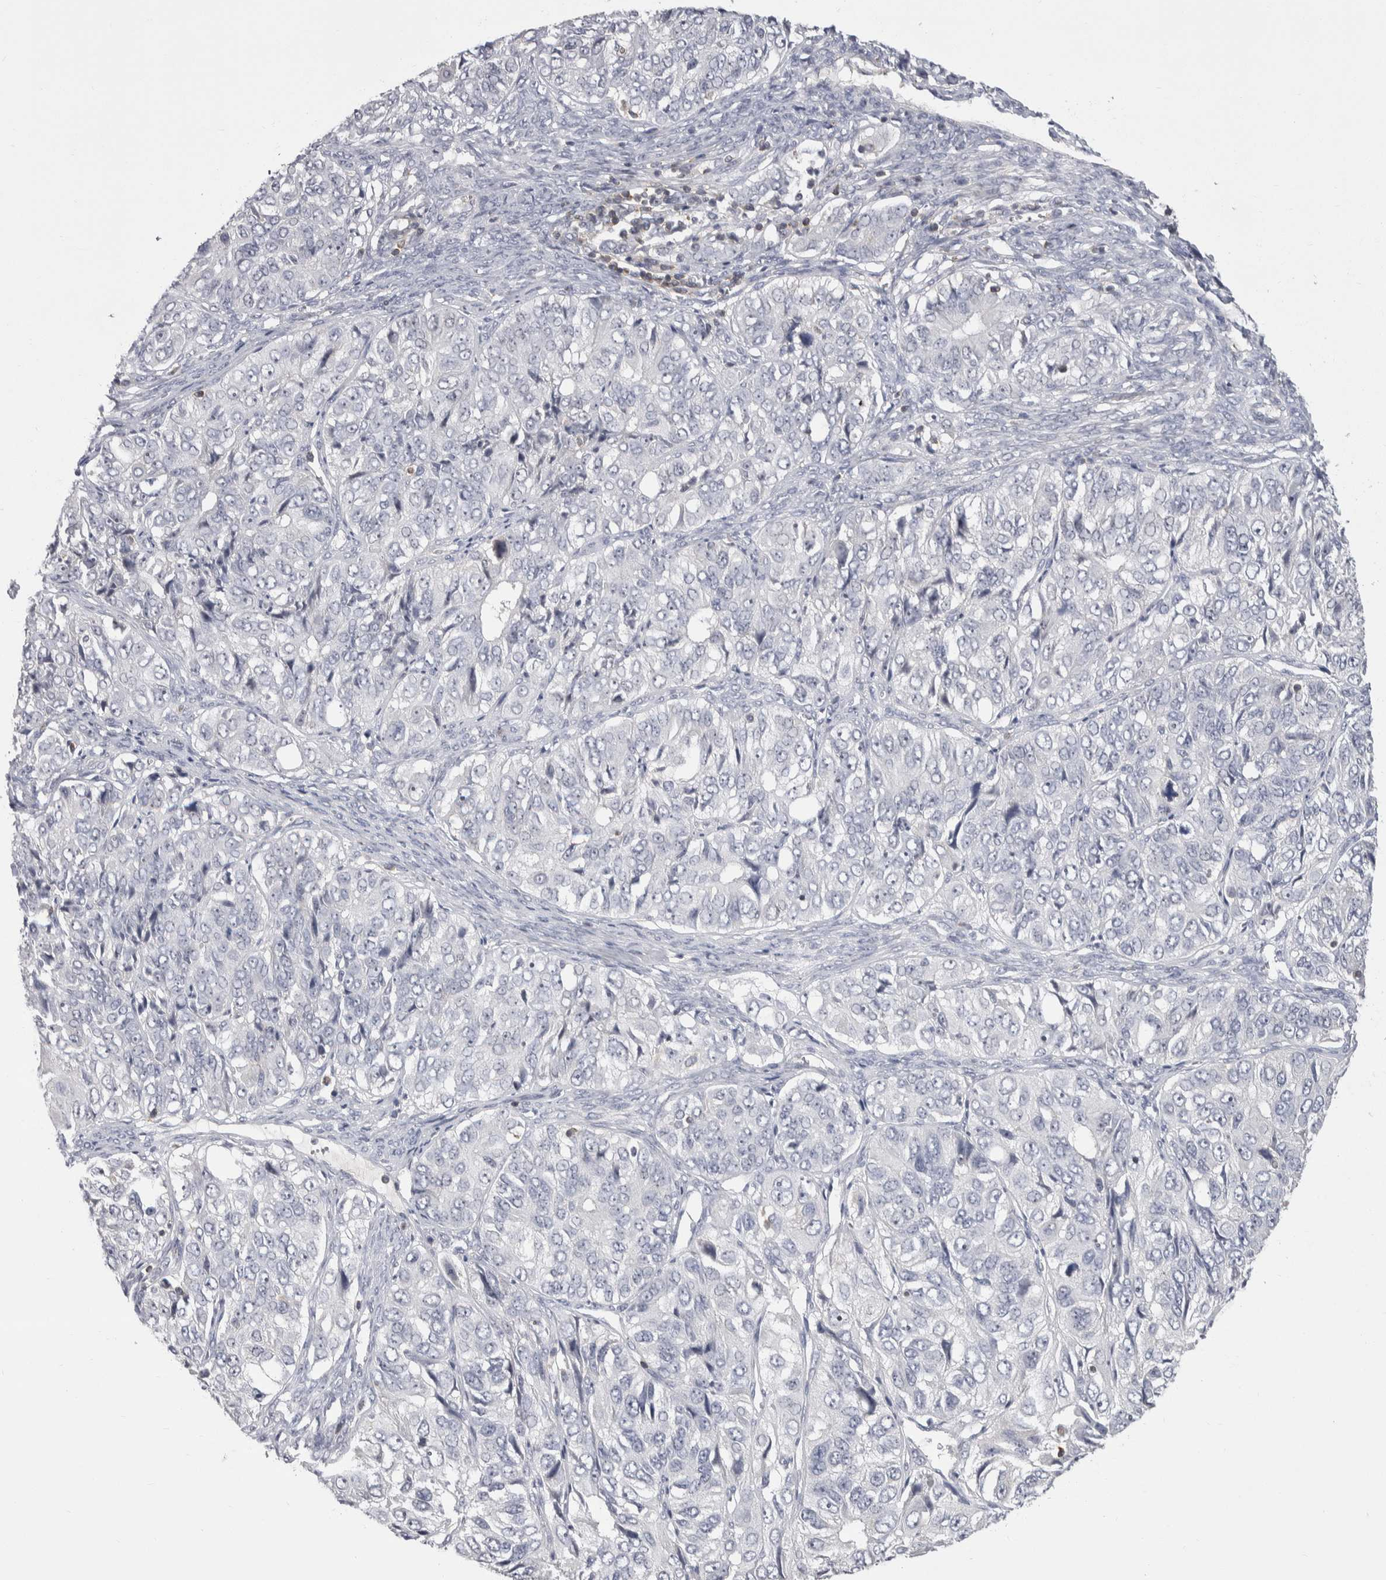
{"staining": {"intensity": "negative", "quantity": "none", "location": "none"}, "tissue": "ovarian cancer", "cell_type": "Tumor cells", "image_type": "cancer", "snomed": [{"axis": "morphology", "description": "Carcinoma, endometroid"}, {"axis": "topography", "description": "Ovary"}], "caption": "Tumor cells show no significant expression in ovarian cancer.", "gene": "CEP295NL", "patient": {"sex": "female", "age": 51}}